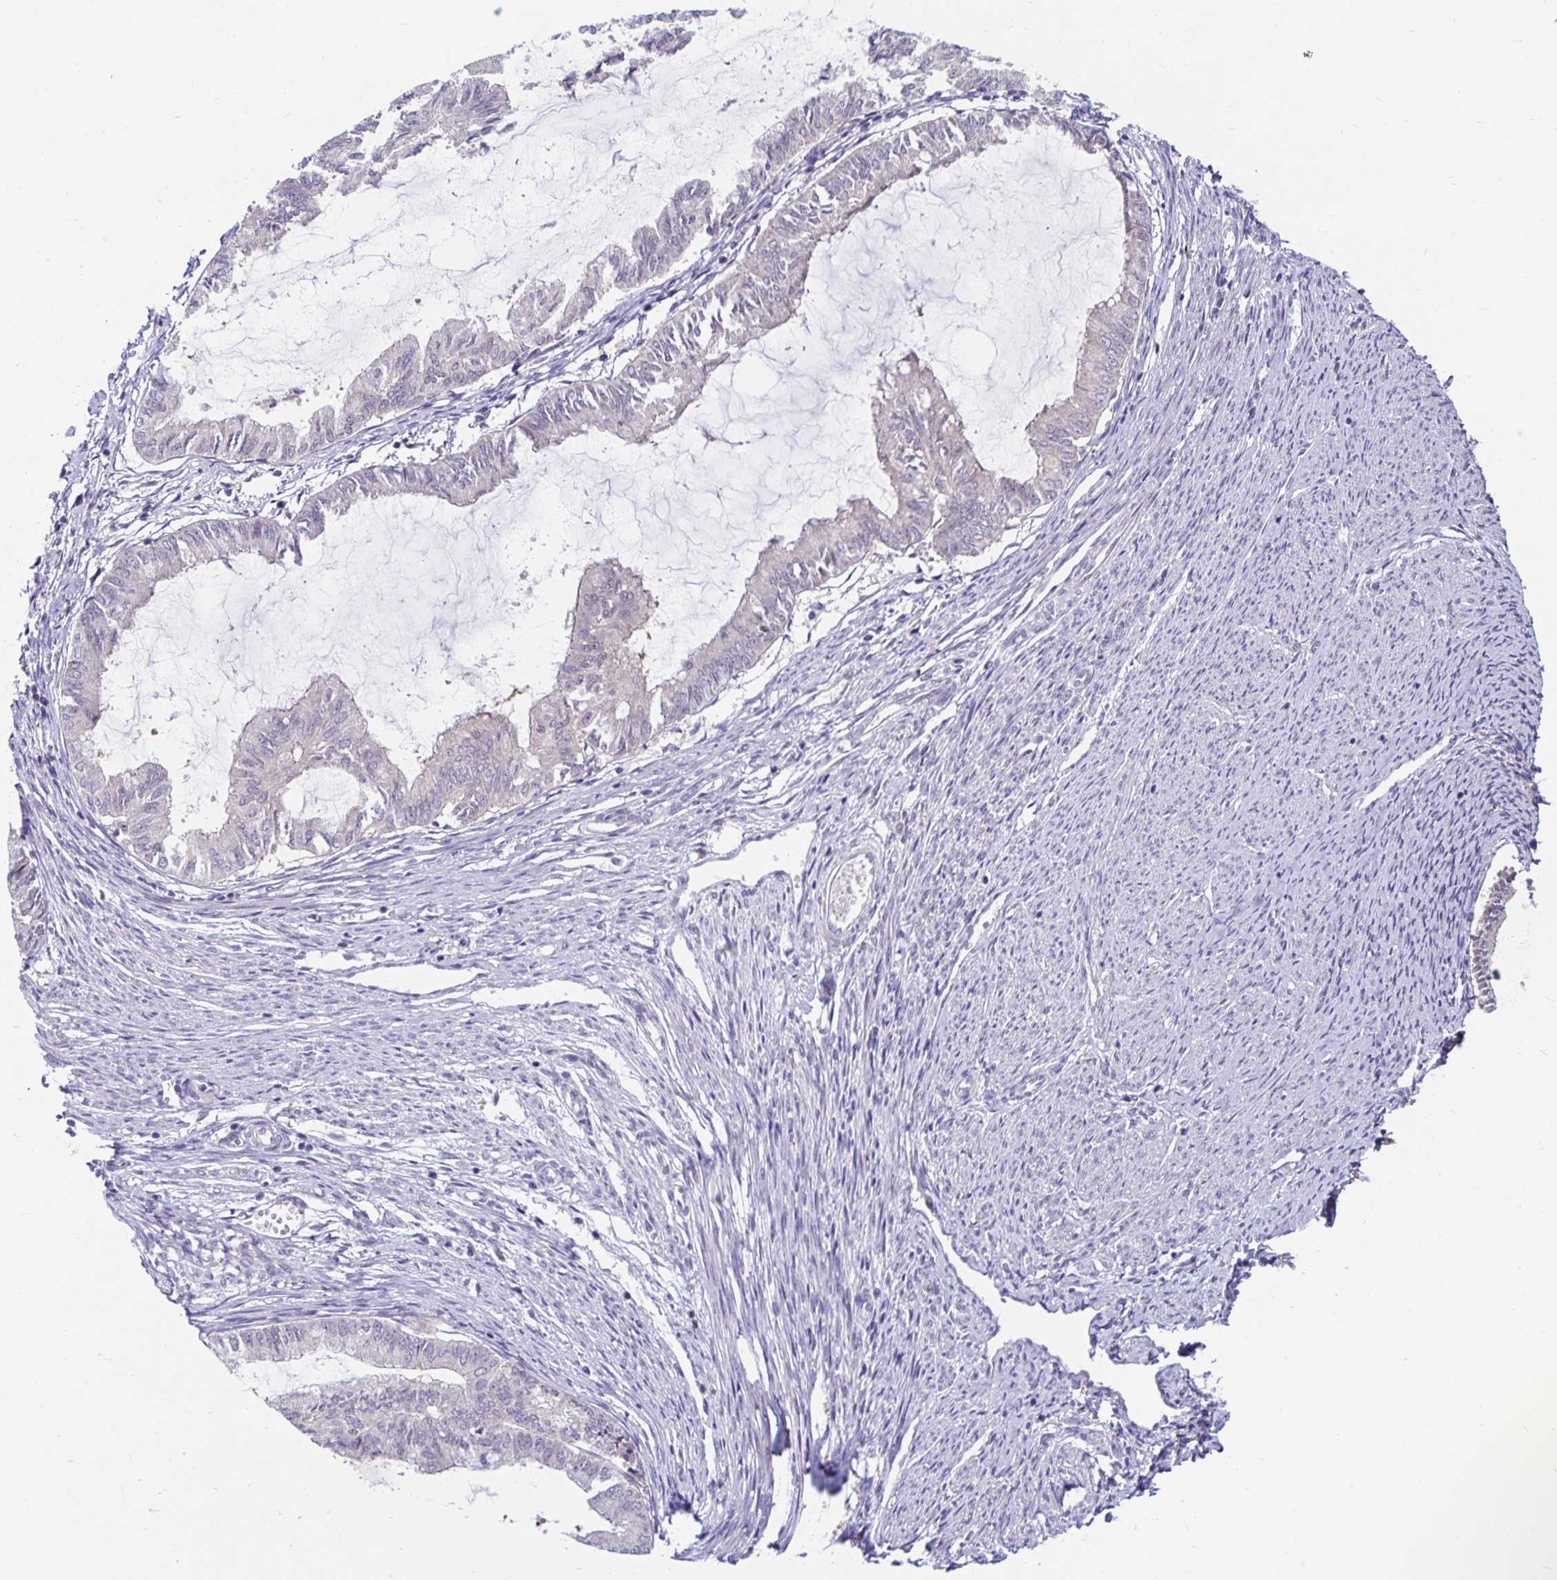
{"staining": {"intensity": "negative", "quantity": "none", "location": "none"}, "tissue": "endometrial cancer", "cell_type": "Tumor cells", "image_type": "cancer", "snomed": [{"axis": "morphology", "description": "Adenocarcinoma, NOS"}, {"axis": "topography", "description": "Endometrium"}], "caption": "Tumor cells are negative for brown protein staining in endometrial cancer.", "gene": "EXOC6B", "patient": {"sex": "female", "age": 86}}